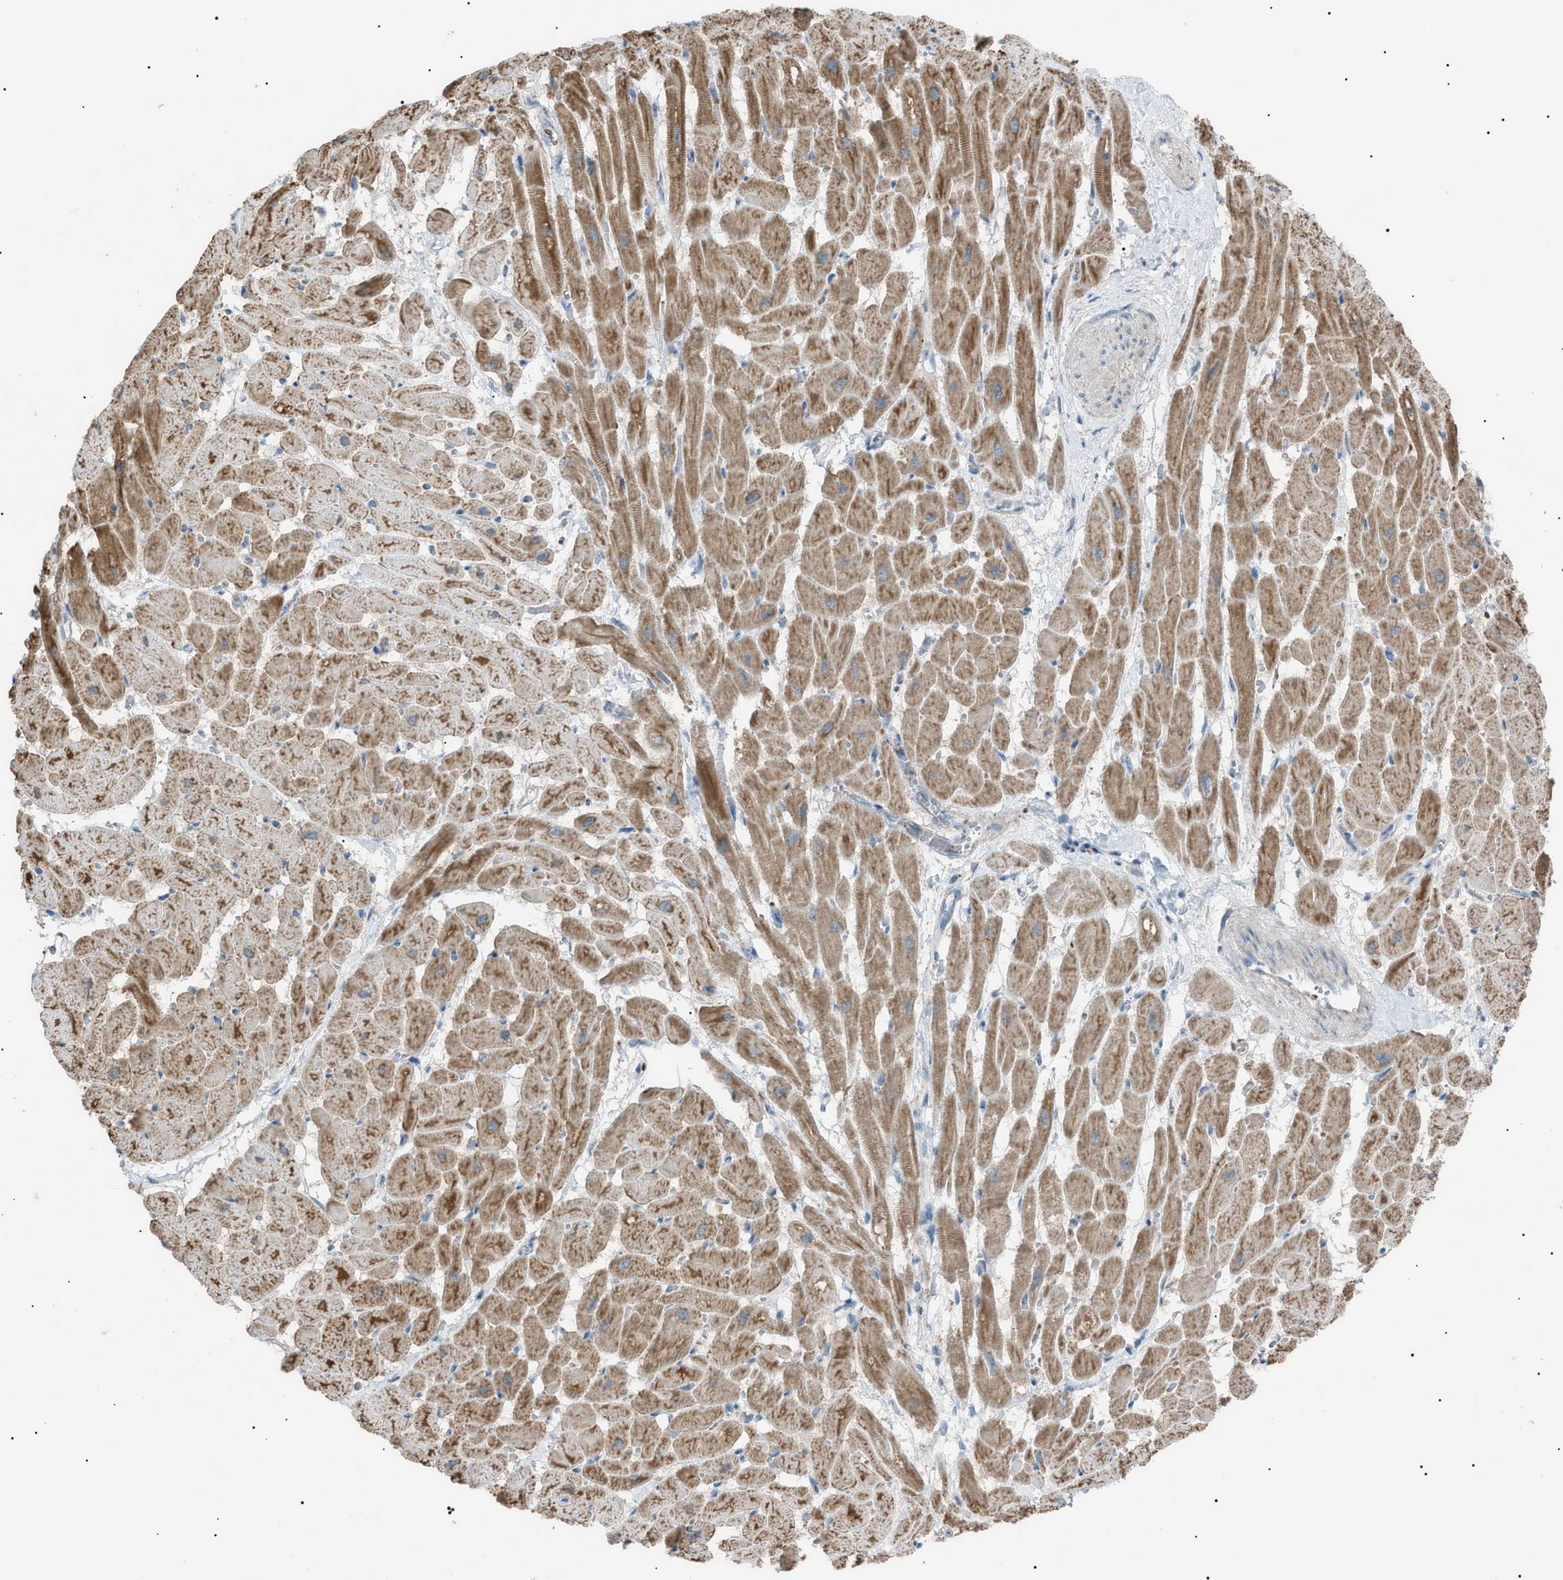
{"staining": {"intensity": "moderate", "quantity": ">75%", "location": "cytoplasmic/membranous"}, "tissue": "heart muscle", "cell_type": "Cardiomyocytes", "image_type": "normal", "snomed": [{"axis": "morphology", "description": "Normal tissue, NOS"}, {"axis": "topography", "description": "Heart"}], "caption": "Heart muscle stained with immunohistochemistry demonstrates moderate cytoplasmic/membranous expression in approximately >75% of cardiomyocytes. (DAB (3,3'-diaminobenzidine) IHC with brightfield microscopy, high magnification).", "gene": "ZNF516", "patient": {"sex": "male", "age": 45}}